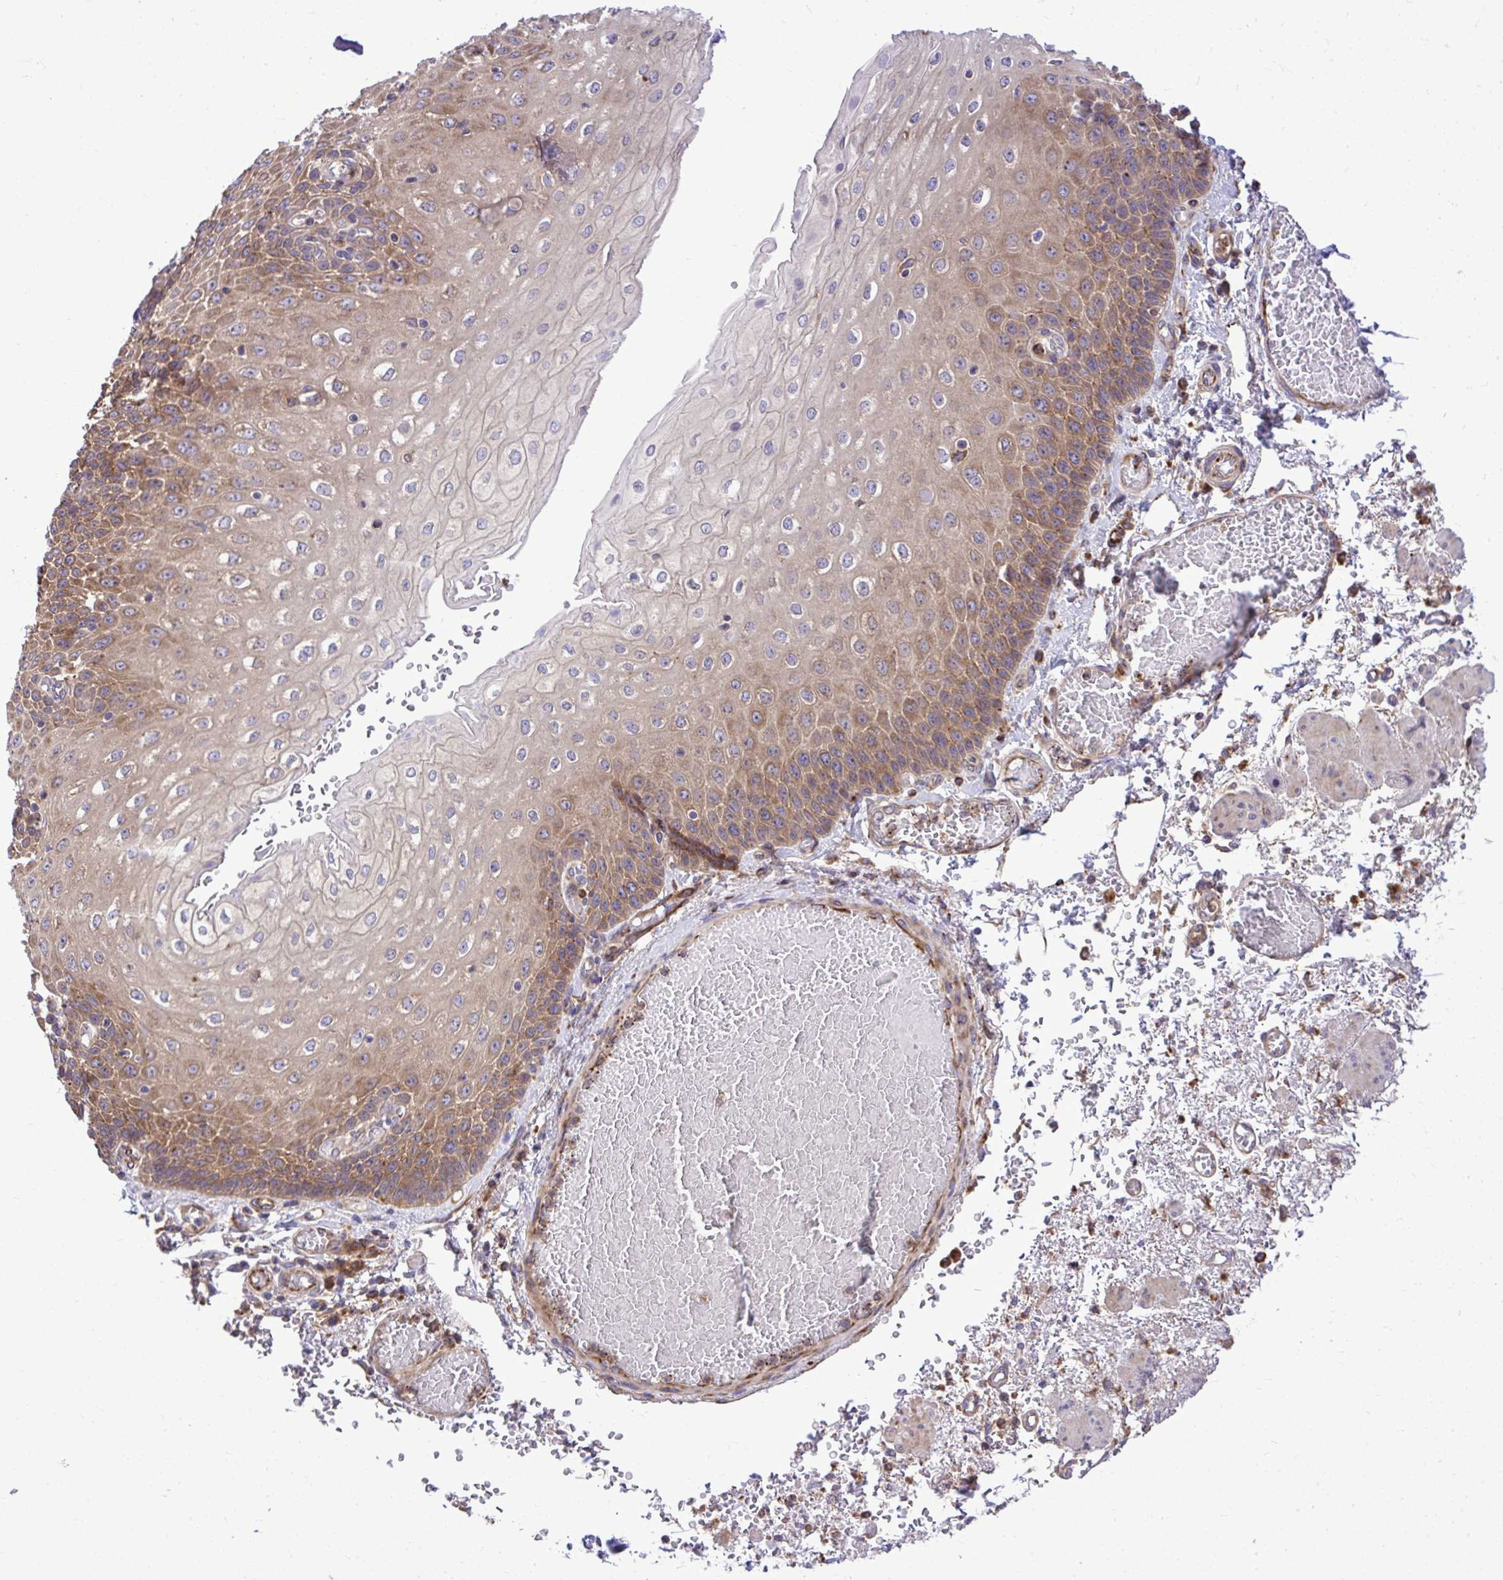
{"staining": {"intensity": "moderate", "quantity": "25%-75%", "location": "cytoplasmic/membranous"}, "tissue": "esophagus", "cell_type": "Squamous epithelial cells", "image_type": "normal", "snomed": [{"axis": "morphology", "description": "Normal tissue, NOS"}, {"axis": "morphology", "description": "Adenocarcinoma, NOS"}, {"axis": "topography", "description": "Esophagus"}], "caption": "A histopathology image showing moderate cytoplasmic/membranous positivity in about 25%-75% of squamous epithelial cells in benign esophagus, as visualized by brown immunohistochemical staining.", "gene": "PAIP2", "patient": {"sex": "male", "age": 81}}